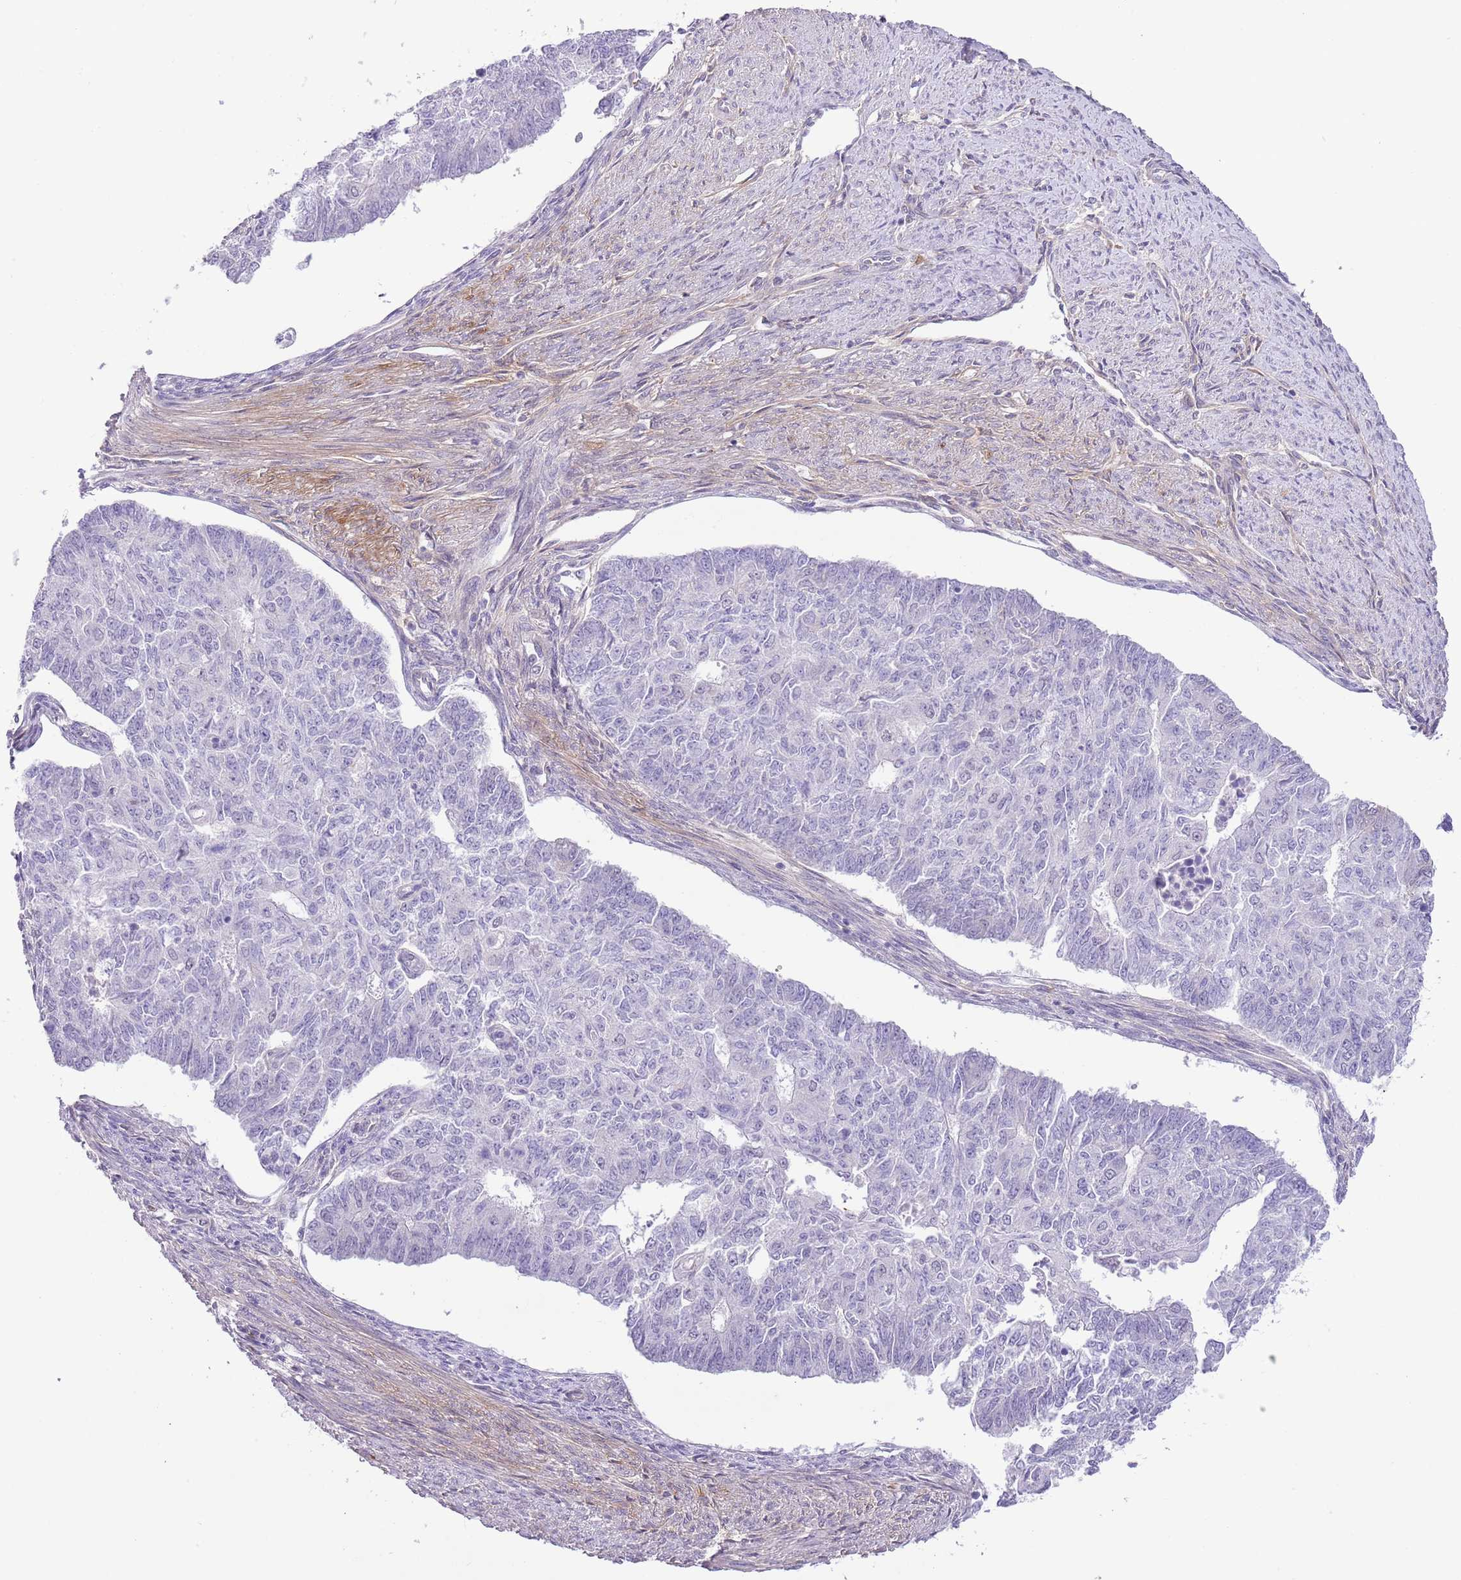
{"staining": {"intensity": "negative", "quantity": "none", "location": "none"}, "tissue": "endometrial cancer", "cell_type": "Tumor cells", "image_type": "cancer", "snomed": [{"axis": "morphology", "description": "Adenocarcinoma, NOS"}, {"axis": "topography", "description": "Endometrium"}], "caption": "Histopathology image shows no protein positivity in tumor cells of endometrial cancer (adenocarcinoma) tissue.", "gene": "MIDN", "patient": {"sex": "female", "age": 32}}